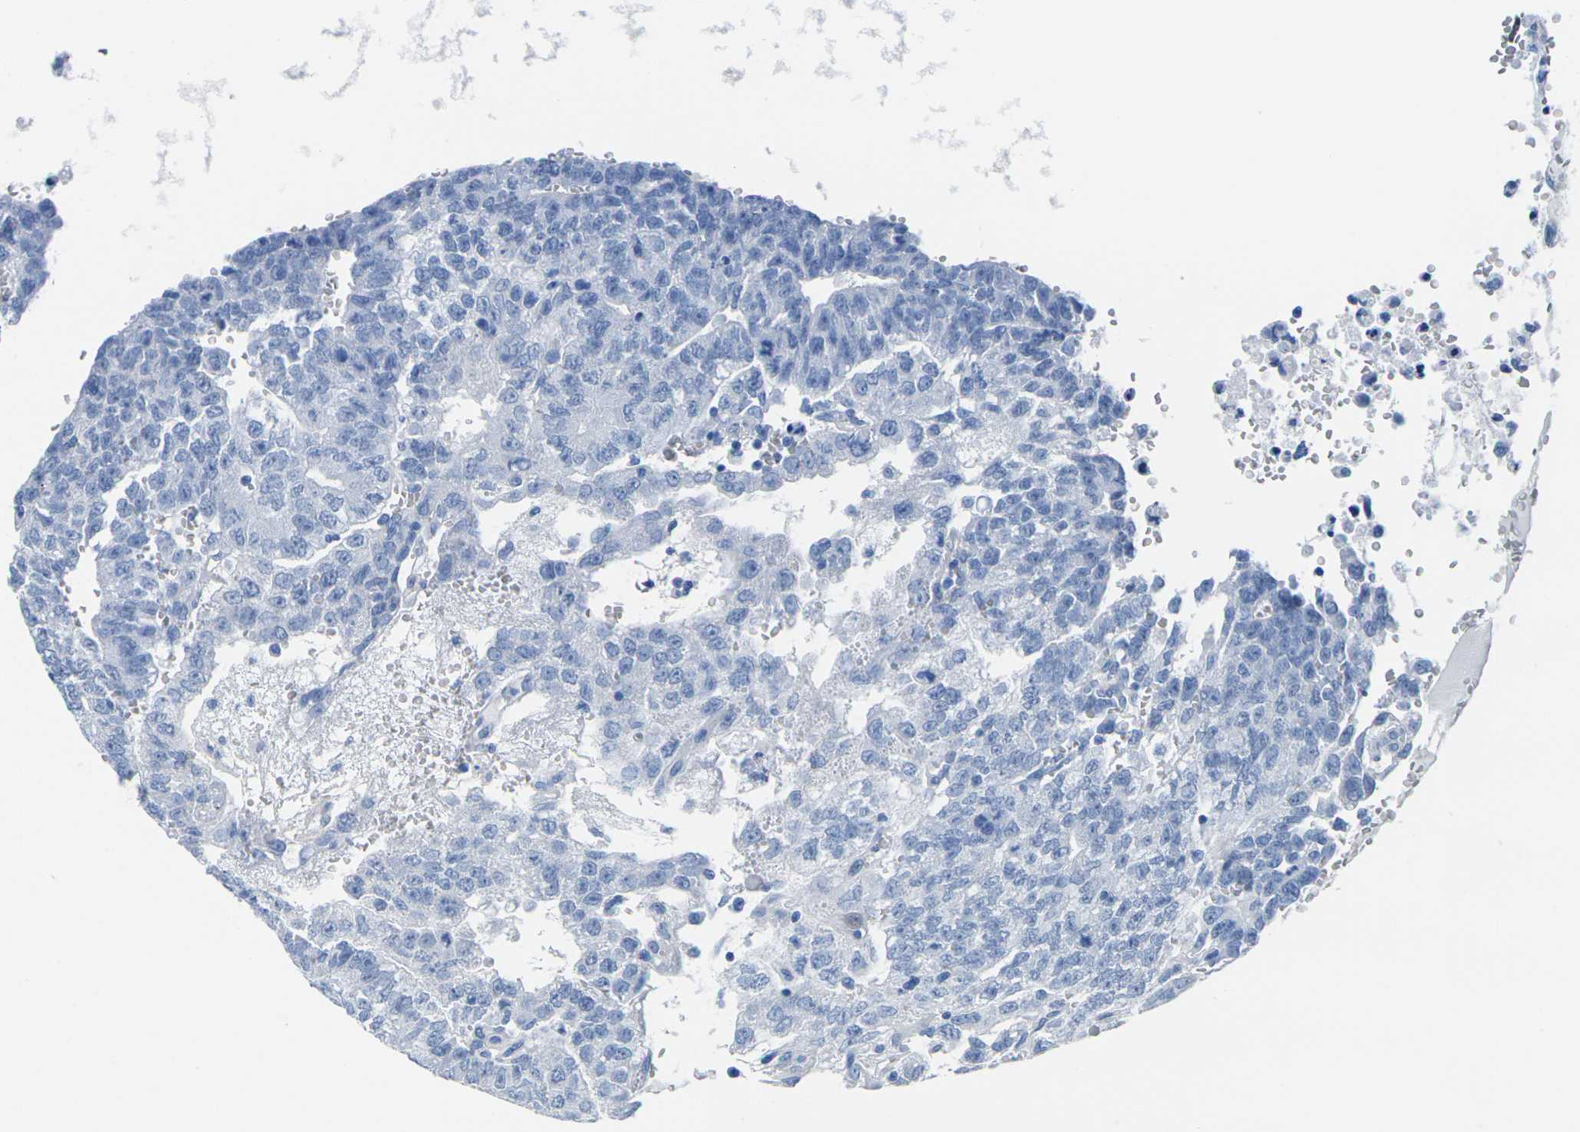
{"staining": {"intensity": "negative", "quantity": "none", "location": "none"}, "tissue": "testis cancer", "cell_type": "Tumor cells", "image_type": "cancer", "snomed": [{"axis": "morphology", "description": "Seminoma, NOS"}, {"axis": "morphology", "description": "Carcinoma, Embryonal, NOS"}, {"axis": "topography", "description": "Testis"}], "caption": "DAB immunohistochemical staining of human testis embryonal carcinoma reveals no significant positivity in tumor cells. (Brightfield microscopy of DAB immunohistochemistry at high magnification).", "gene": "CNN1", "patient": {"sex": "male", "age": 52}}